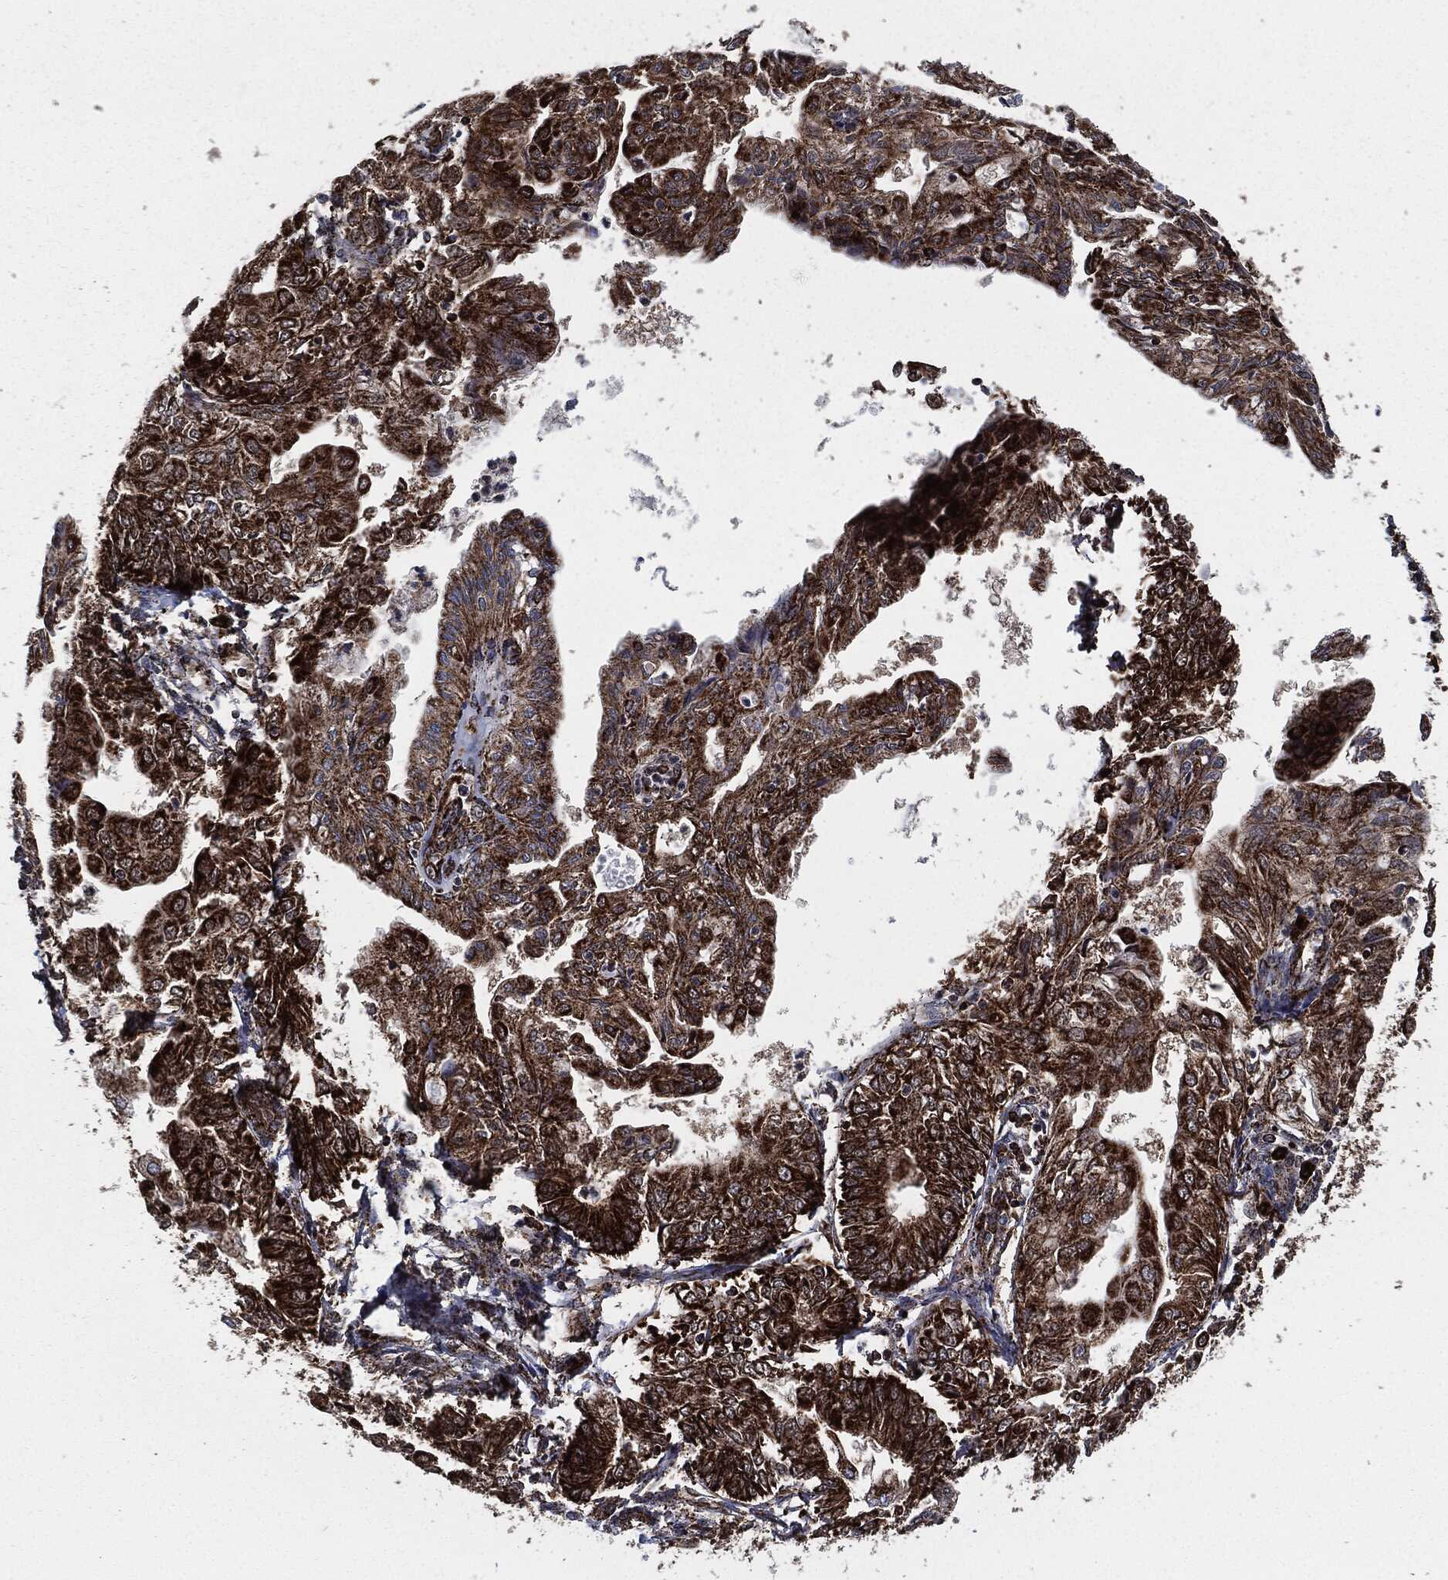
{"staining": {"intensity": "strong", "quantity": "25%-75%", "location": "cytoplasmic/membranous"}, "tissue": "endometrial cancer", "cell_type": "Tumor cells", "image_type": "cancer", "snomed": [{"axis": "morphology", "description": "Adenocarcinoma, NOS"}, {"axis": "topography", "description": "Endometrium"}], "caption": "This micrograph exhibits adenocarcinoma (endometrial) stained with IHC to label a protein in brown. The cytoplasmic/membranous of tumor cells show strong positivity for the protein. Nuclei are counter-stained blue.", "gene": "FH", "patient": {"sex": "female", "age": 68}}